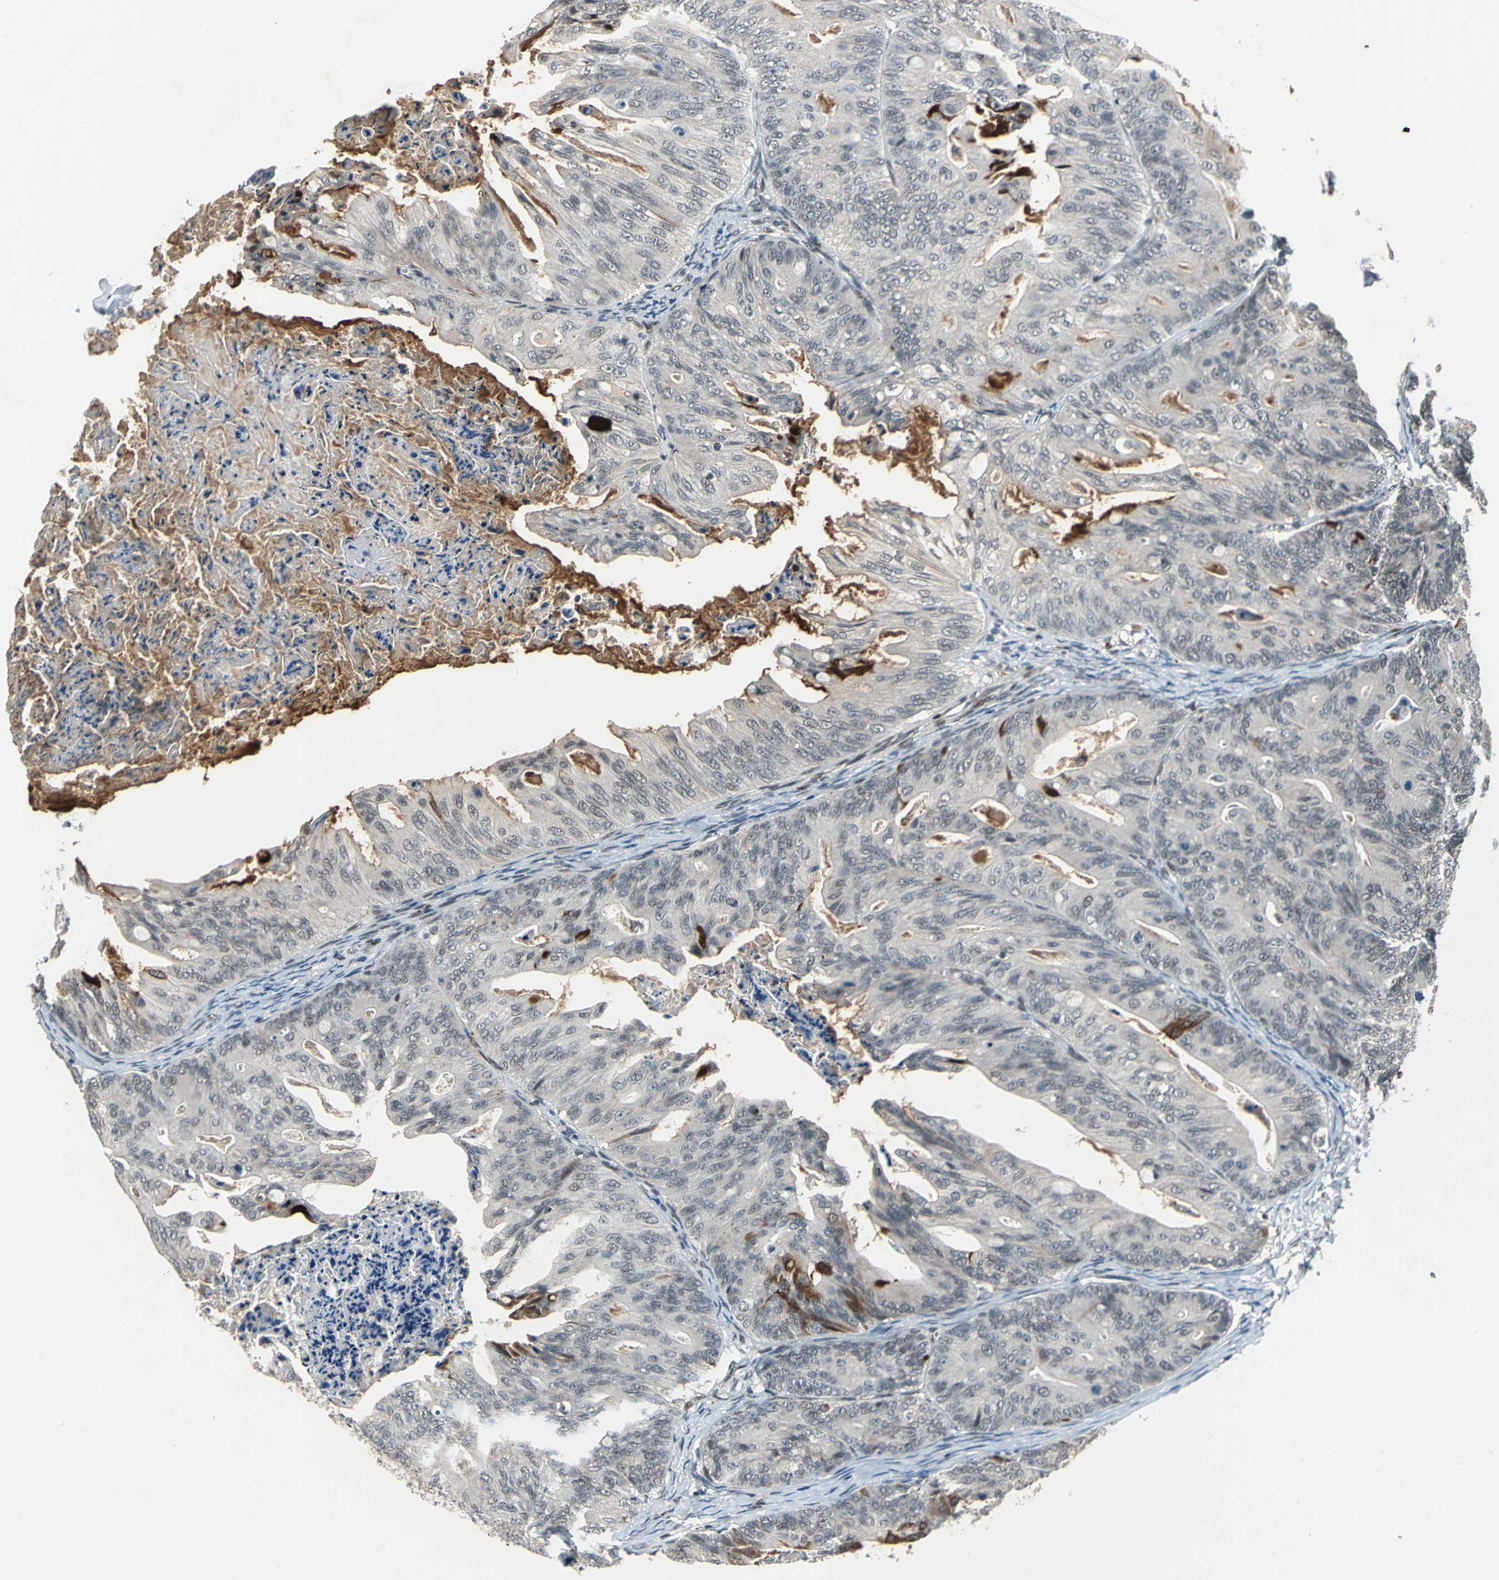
{"staining": {"intensity": "negative", "quantity": "none", "location": "none"}, "tissue": "ovarian cancer", "cell_type": "Tumor cells", "image_type": "cancer", "snomed": [{"axis": "morphology", "description": "Cystadenocarcinoma, mucinous, NOS"}, {"axis": "topography", "description": "Ovary"}], "caption": "Mucinous cystadenocarcinoma (ovarian) was stained to show a protein in brown. There is no significant expression in tumor cells.", "gene": "ELF2", "patient": {"sex": "female", "age": 36}}